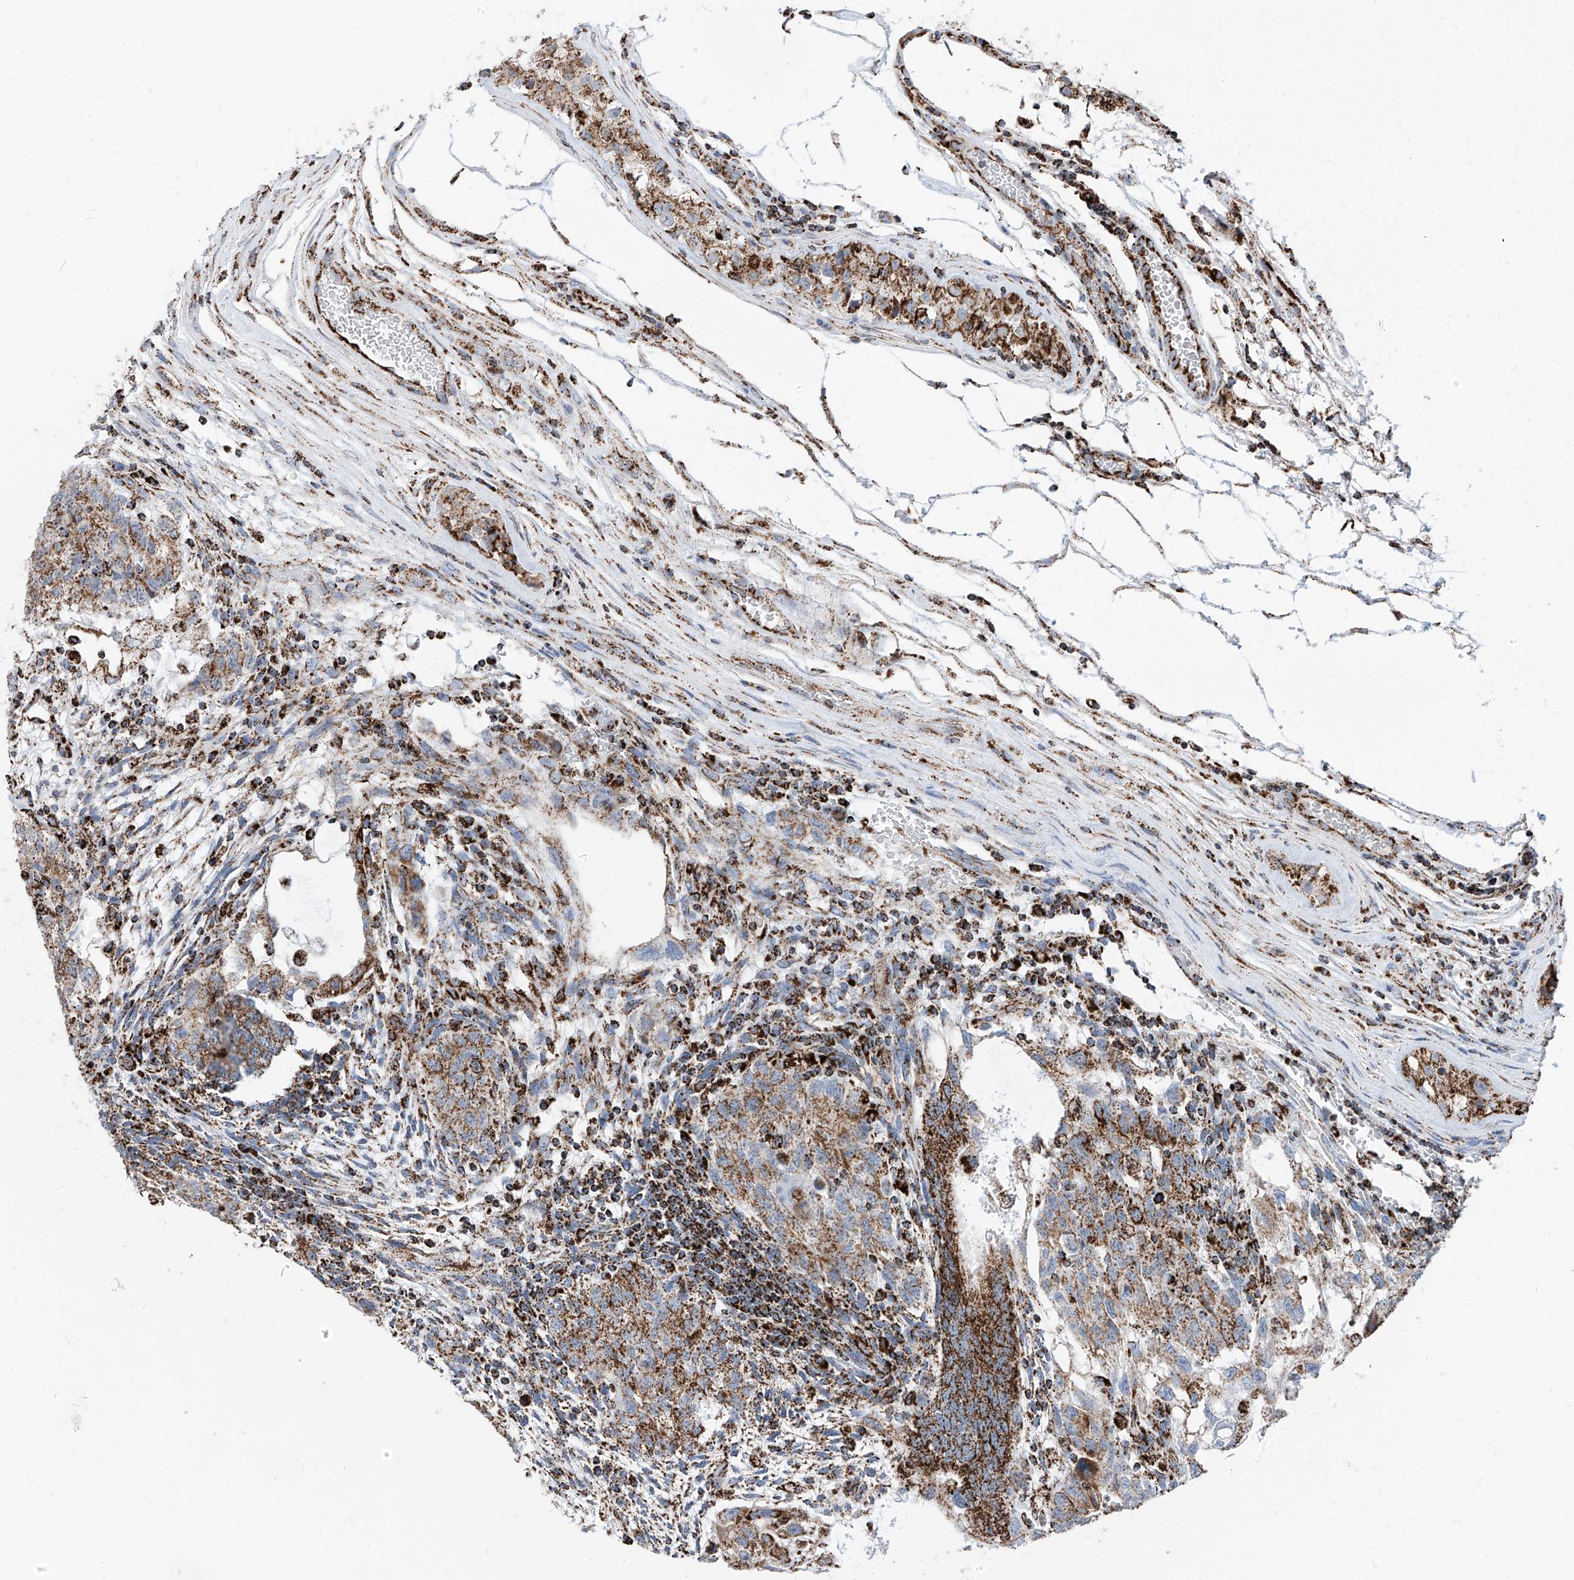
{"staining": {"intensity": "moderate", "quantity": "25%-75%", "location": "cytoplasmic/membranous"}, "tissue": "testis cancer", "cell_type": "Tumor cells", "image_type": "cancer", "snomed": [{"axis": "morphology", "description": "Normal tissue, NOS"}, {"axis": "morphology", "description": "Carcinoma, Embryonal, NOS"}, {"axis": "topography", "description": "Testis"}], "caption": "The immunohistochemical stain labels moderate cytoplasmic/membranous positivity in tumor cells of testis cancer tissue.", "gene": "COX5B", "patient": {"sex": "male", "age": 36}}